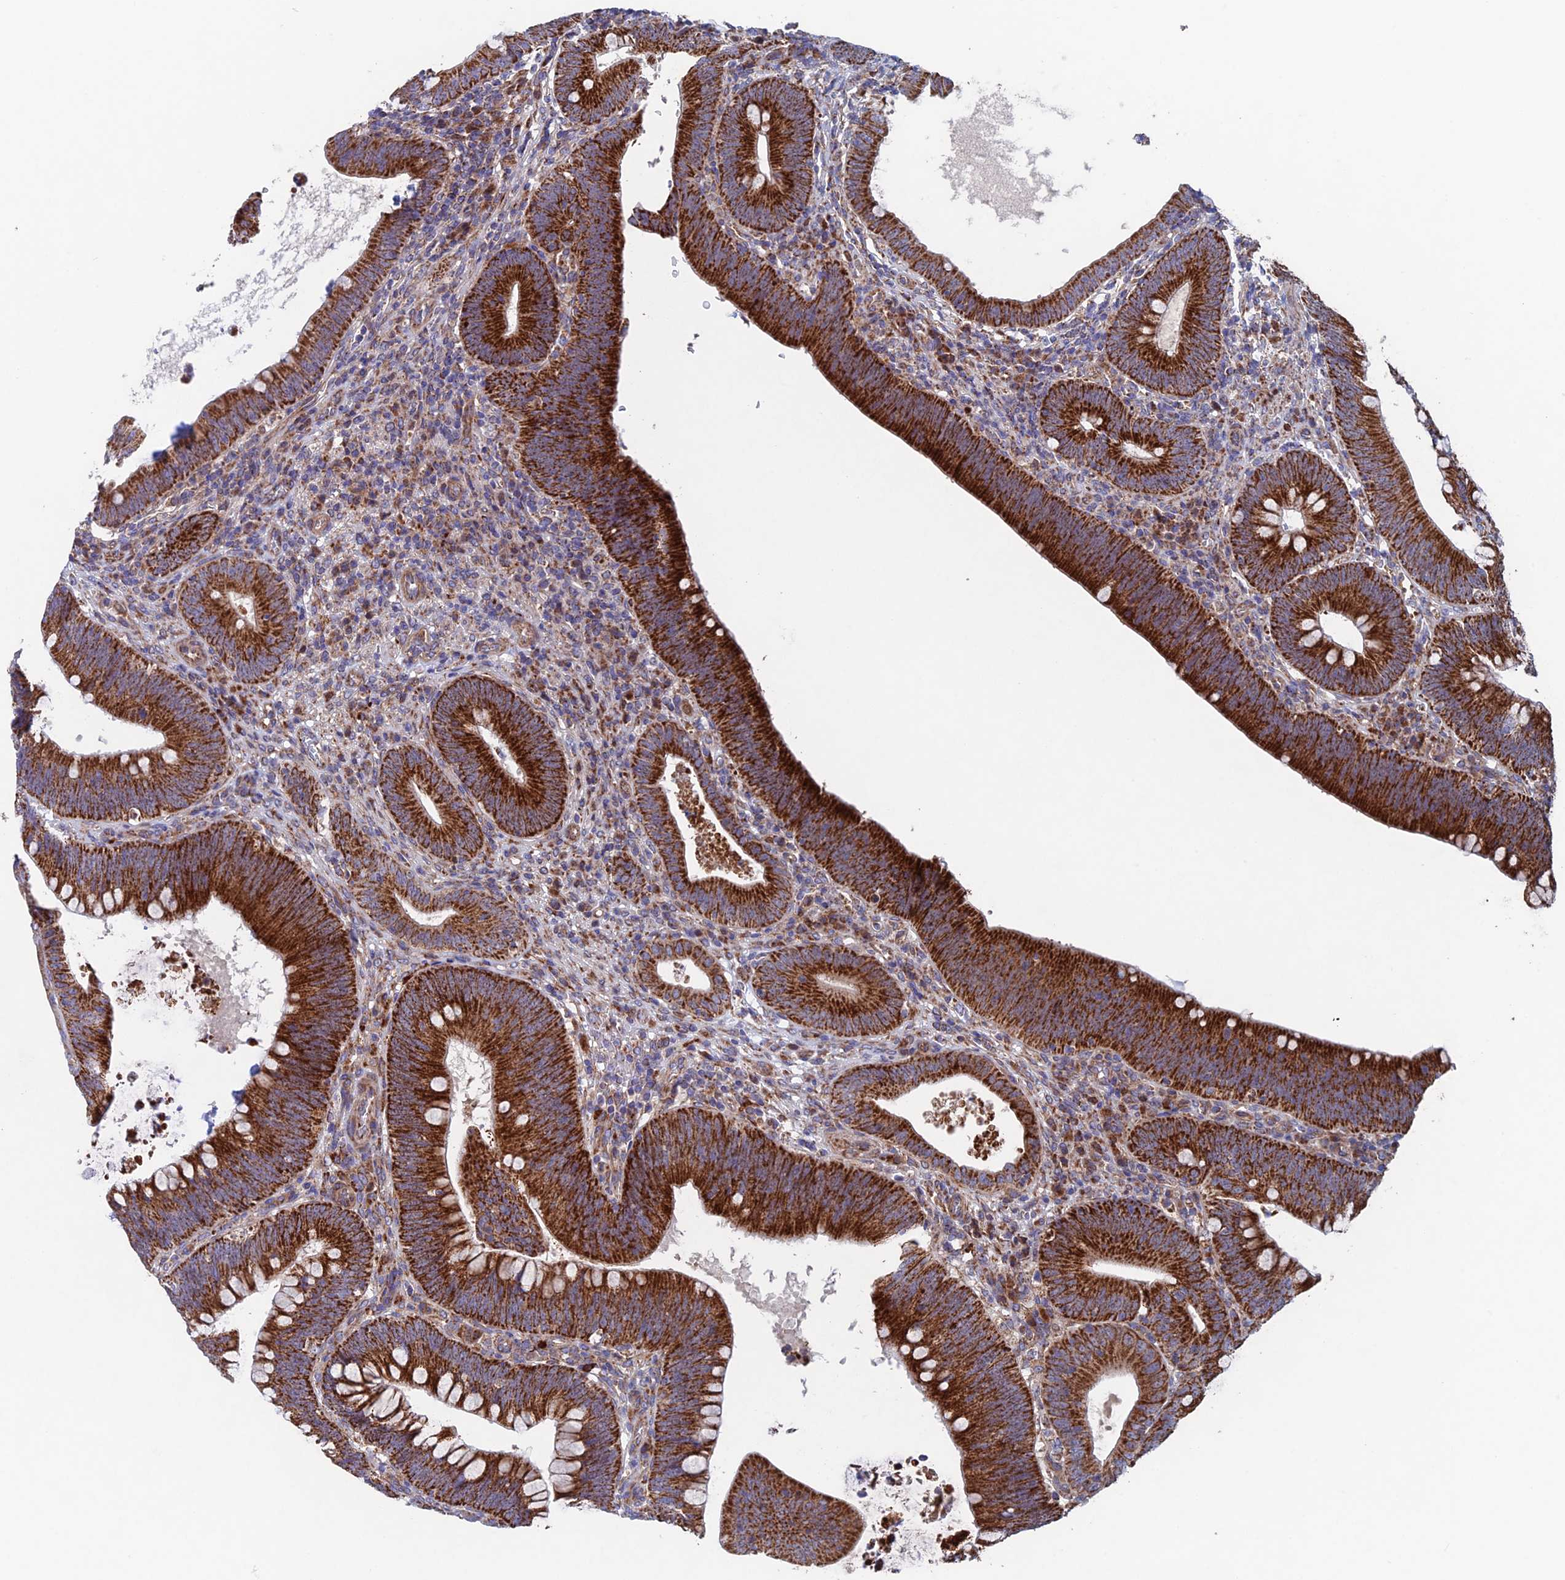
{"staining": {"intensity": "strong", "quantity": ">75%", "location": "cytoplasmic/membranous"}, "tissue": "colorectal cancer", "cell_type": "Tumor cells", "image_type": "cancer", "snomed": [{"axis": "morphology", "description": "Normal tissue, NOS"}, {"axis": "topography", "description": "Colon"}], "caption": "This is an image of immunohistochemistry (IHC) staining of colorectal cancer, which shows strong expression in the cytoplasmic/membranous of tumor cells.", "gene": "MRPL1", "patient": {"sex": "female", "age": 82}}